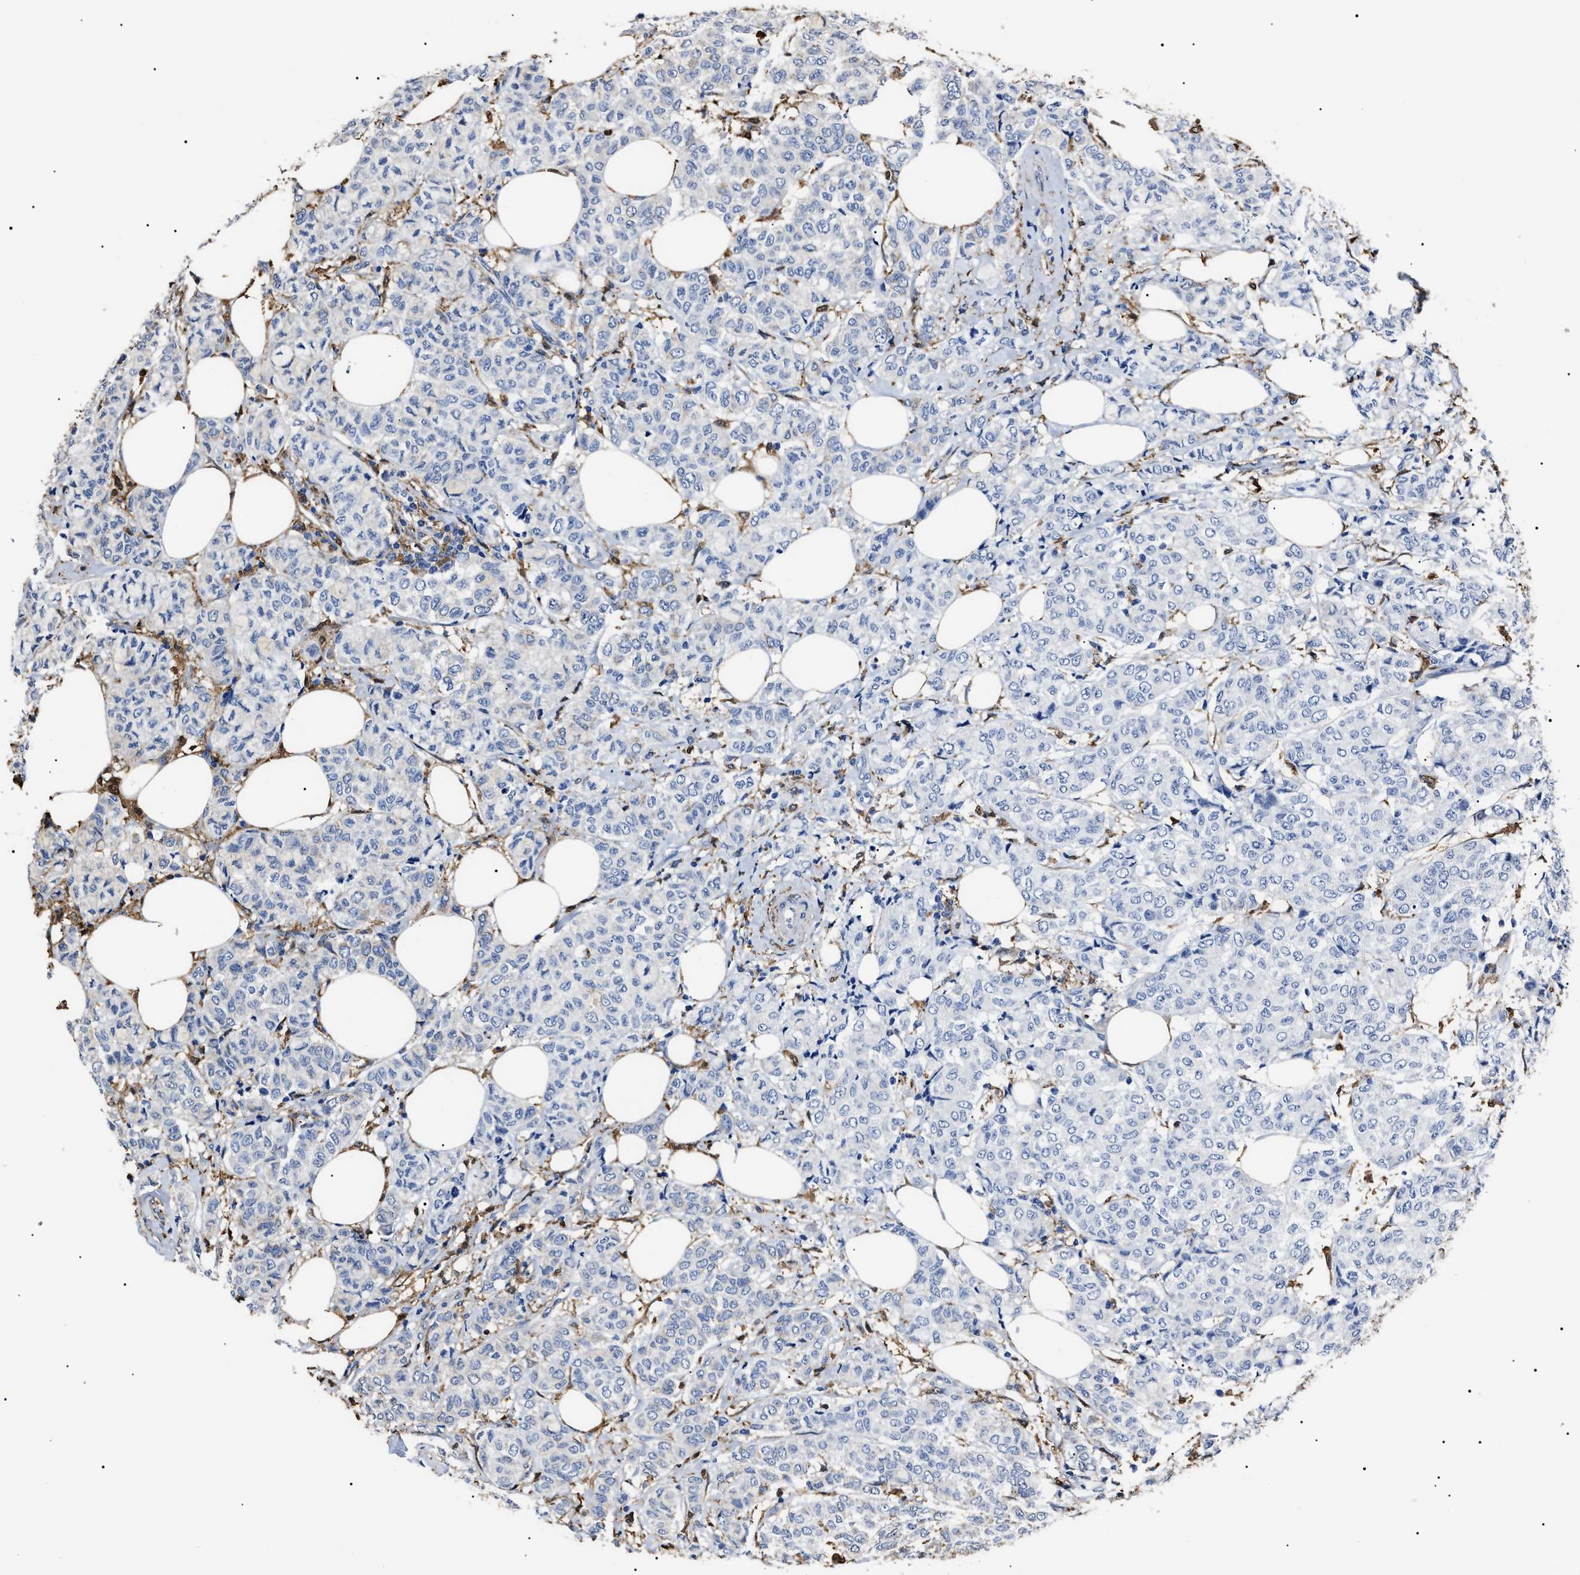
{"staining": {"intensity": "negative", "quantity": "none", "location": "none"}, "tissue": "breast cancer", "cell_type": "Tumor cells", "image_type": "cancer", "snomed": [{"axis": "morphology", "description": "Lobular carcinoma"}, {"axis": "topography", "description": "Breast"}], "caption": "DAB (3,3'-diaminobenzidine) immunohistochemical staining of breast lobular carcinoma displays no significant positivity in tumor cells.", "gene": "ALDH1A1", "patient": {"sex": "female", "age": 60}}